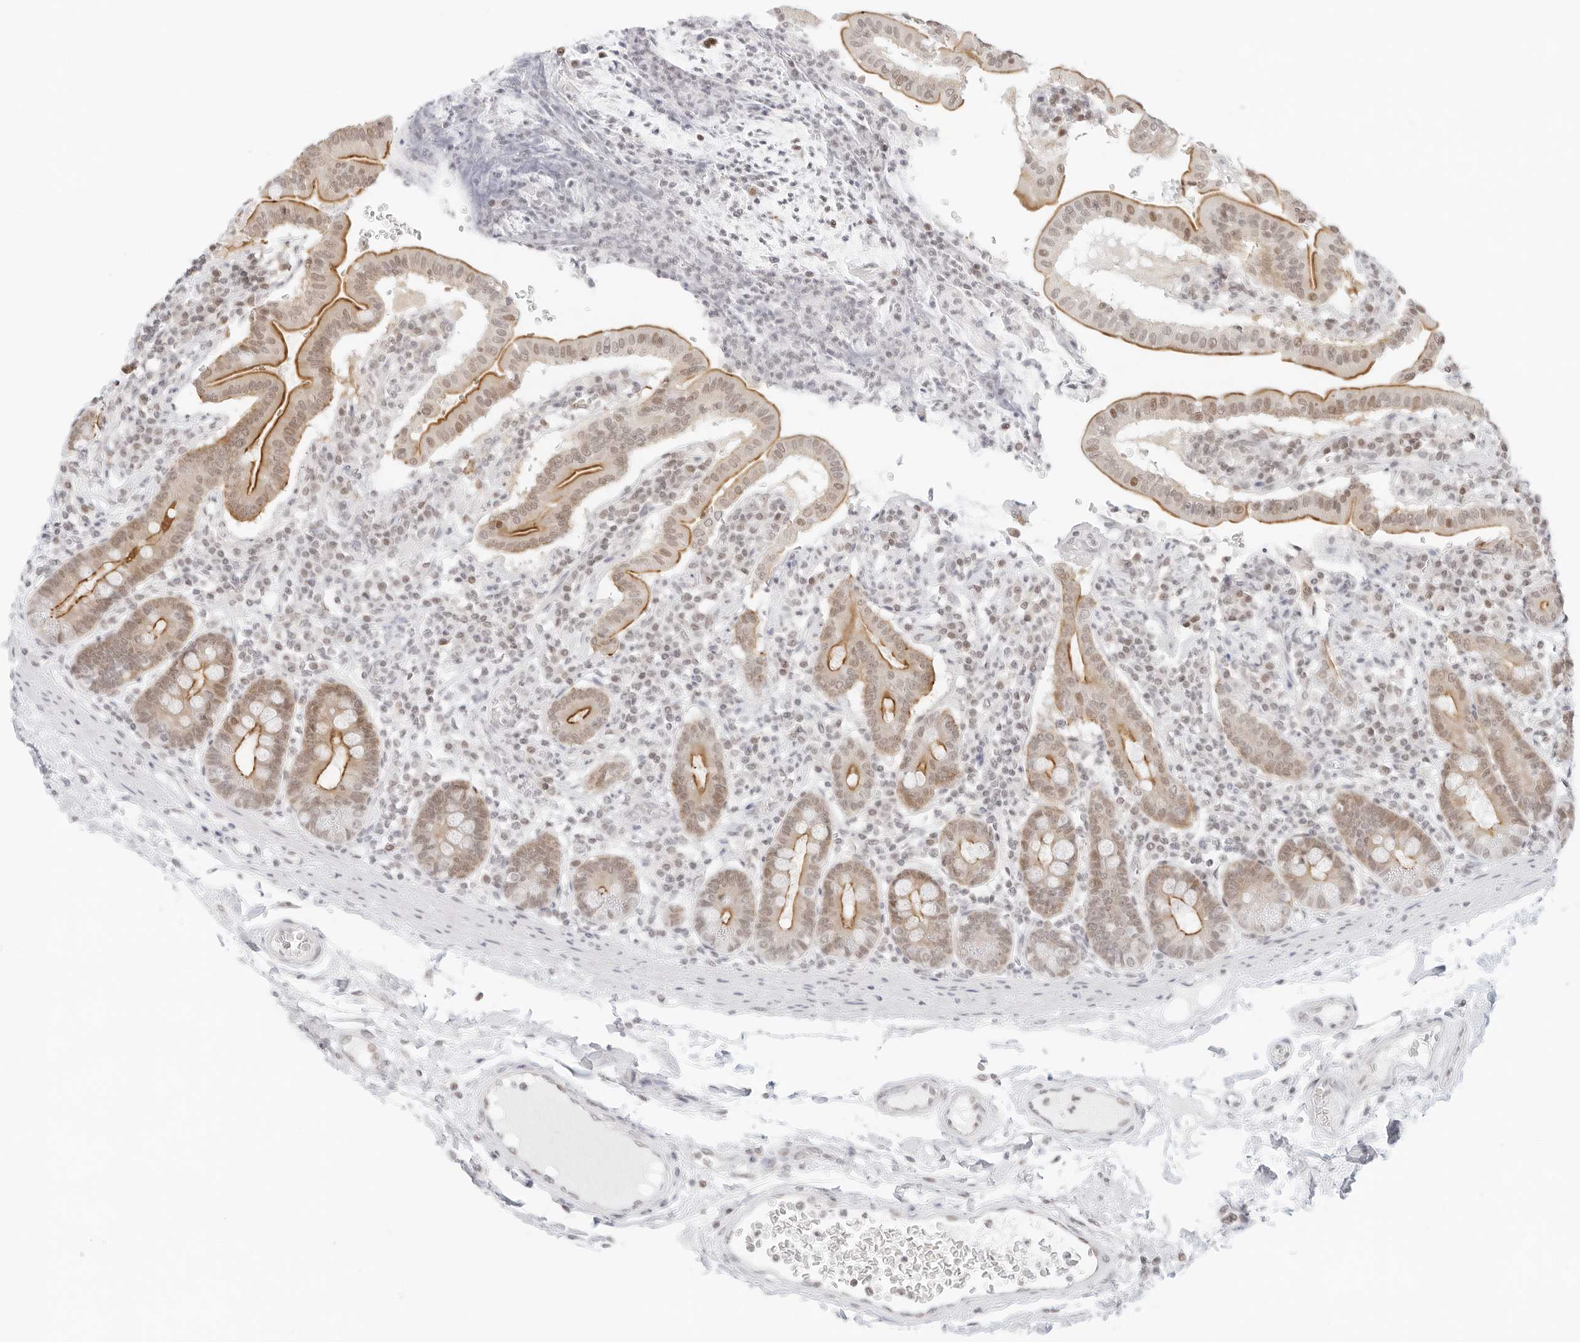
{"staining": {"intensity": "strong", "quantity": "25%-75%", "location": "cytoplasmic/membranous,nuclear"}, "tissue": "duodenum", "cell_type": "Glandular cells", "image_type": "normal", "snomed": [{"axis": "morphology", "description": "Normal tissue, NOS"}, {"axis": "morphology", "description": "Adenocarcinoma, NOS"}, {"axis": "topography", "description": "Pancreas"}, {"axis": "topography", "description": "Duodenum"}], "caption": "This photomicrograph reveals IHC staining of unremarkable duodenum, with high strong cytoplasmic/membranous,nuclear staining in about 25%-75% of glandular cells.", "gene": "GNAS", "patient": {"sex": "male", "age": 50}}